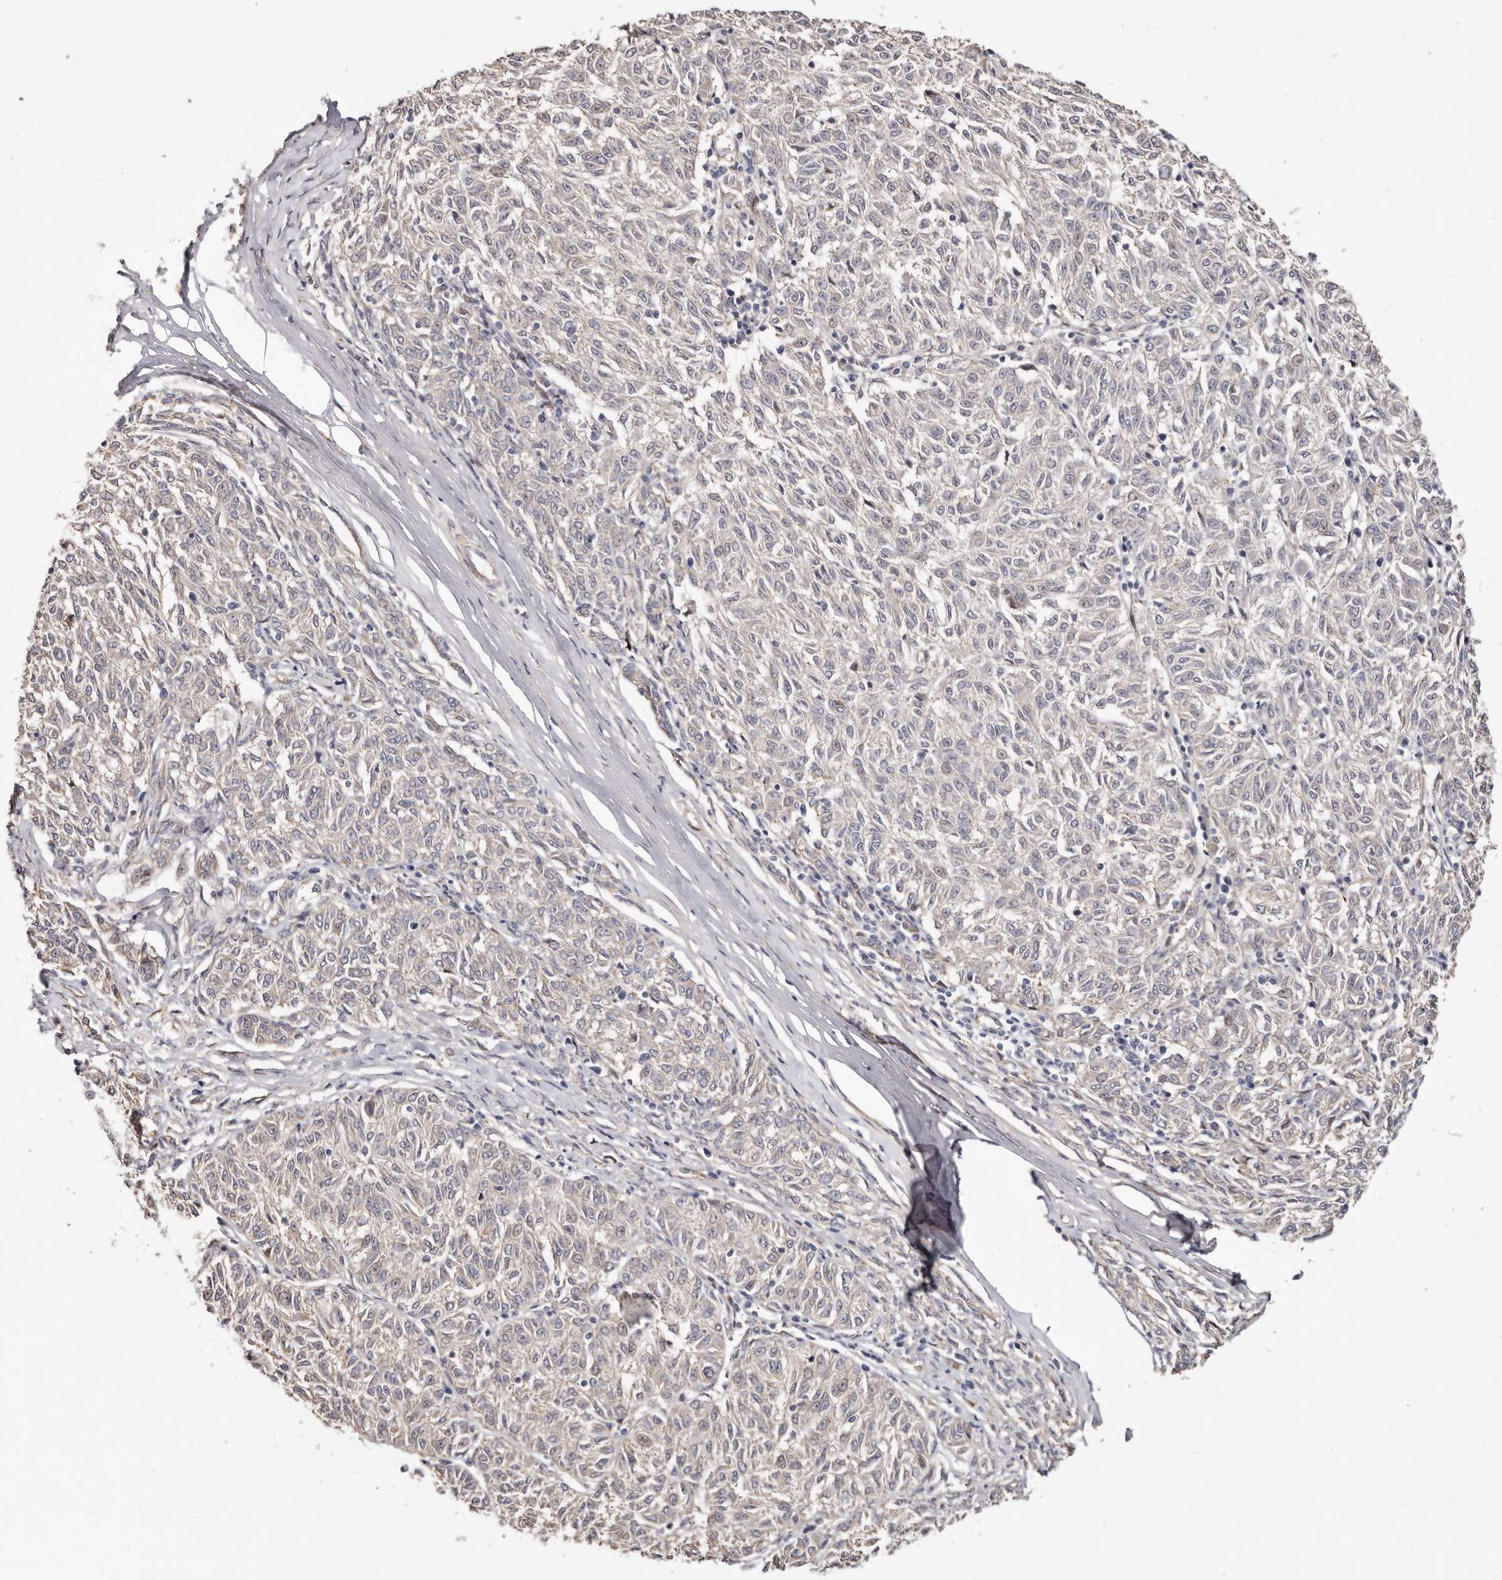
{"staining": {"intensity": "negative", "quantity": "none", "location": "none"}, "tissue": "melanoma", "cell_type": "Tumor cells", "image_type": "cancer", "snomed": [{"axis": "morphology", "description": "Malignant melanoma, NOS"}, {"axis": "topography", "description": "Skin"}], "caption": "A micrograph of melanoma stained for a protein reveals no brown staining in tumor cells.", "gene": "TRIP13", "patient": {"sex": "female", "age": 72}}